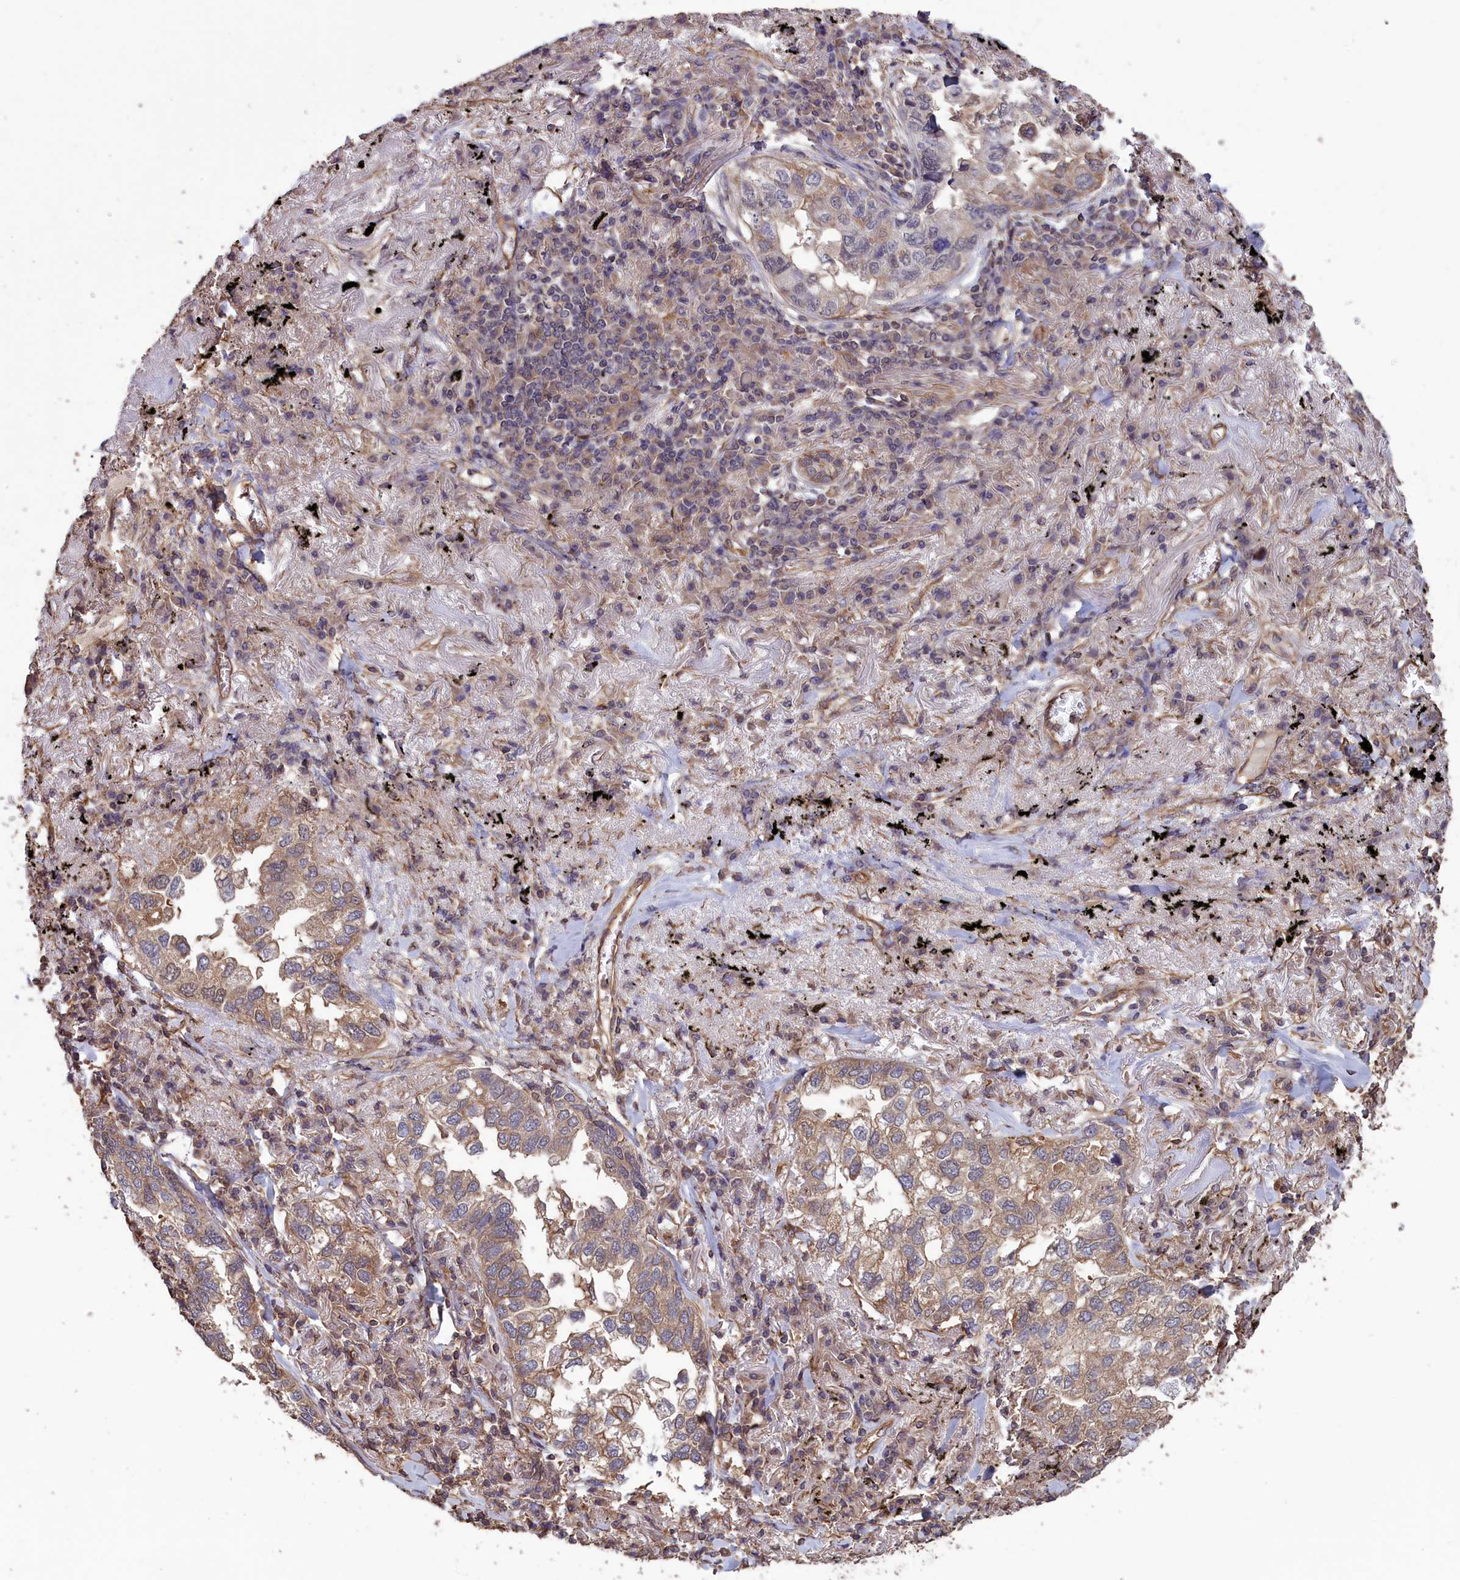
{"staining": {"intensity": "weak", "quantity": "25%-75%", "location": "cytoplasmic/membranous"}, "tissue": "lung cancer", "cell_type": "Tumor cells", "image_type": "cancer", "snomed": [{"axis": "morphology", "description": "Adenocarcinoma, NOS"}, {"axis": "topography", "description": "Lung"}], "caption": "A high-resolution image shows IHC staining of lung adenocarcinoma, which demonstrates weak cytoplasmic/membranous expression in approximately 25%-75% of tumor cells.", "gene": "DAPK3", "patient": {"sex": "male", "age": 65}}